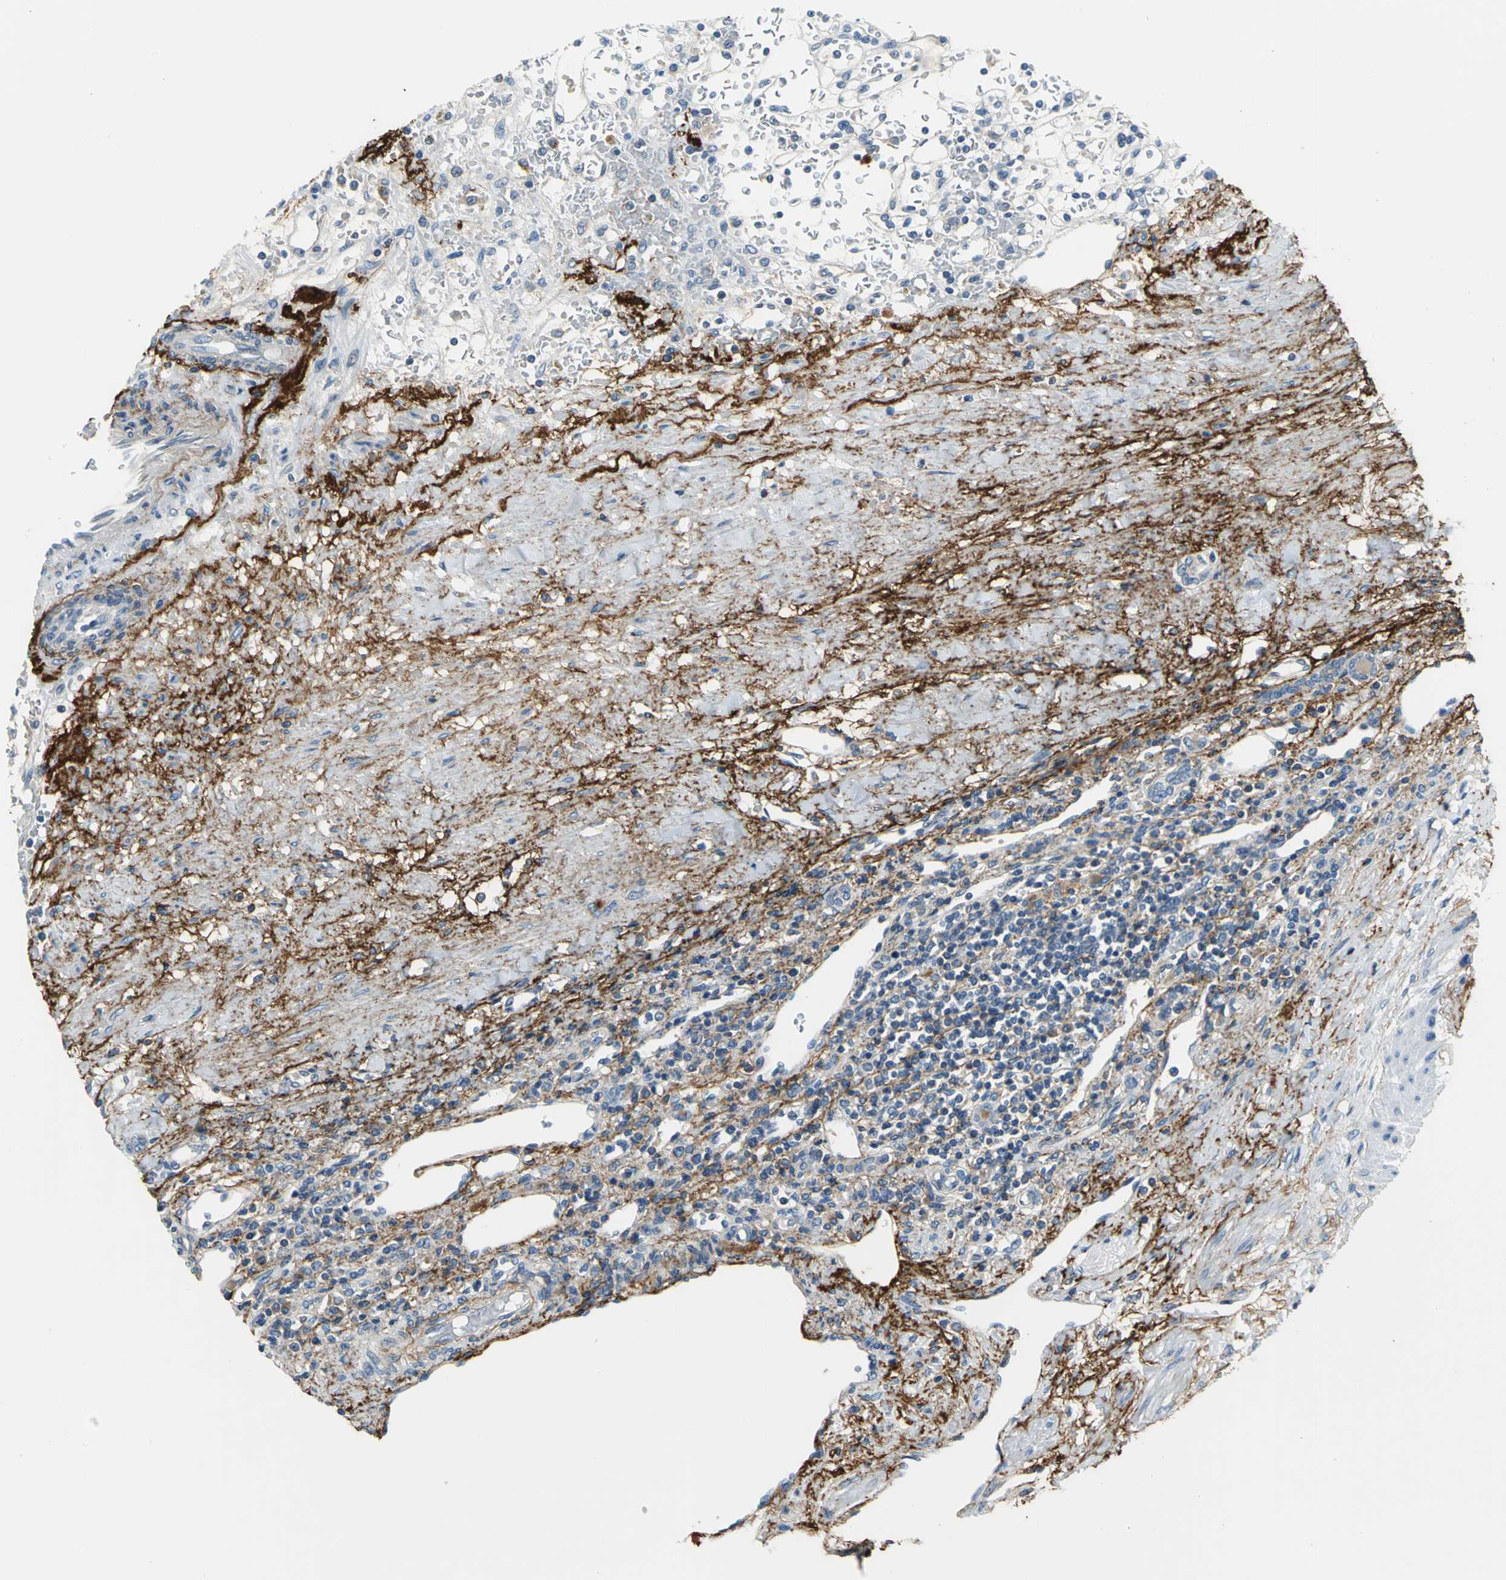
{"staining": {"intensity": "negative", "quantity": "none", "location": "none"}, "tissue": "renal cancer", "cell_type": "Tumor cells", "image_type": "cancer", "snomed": [{"axis": "morphology", "description": "Normal tissue, NOS"}, {"axis": "morphology", "description": "Adenocarcinoma, NOS"}, {"axis": "topography", "description": "Kidney"}], "caption": "IHC of adenocarcinoma (renal) reveals no expression in tumor cells.", "gene": "SLC16A7", "patient": {"sex": "female", "age": 55}}